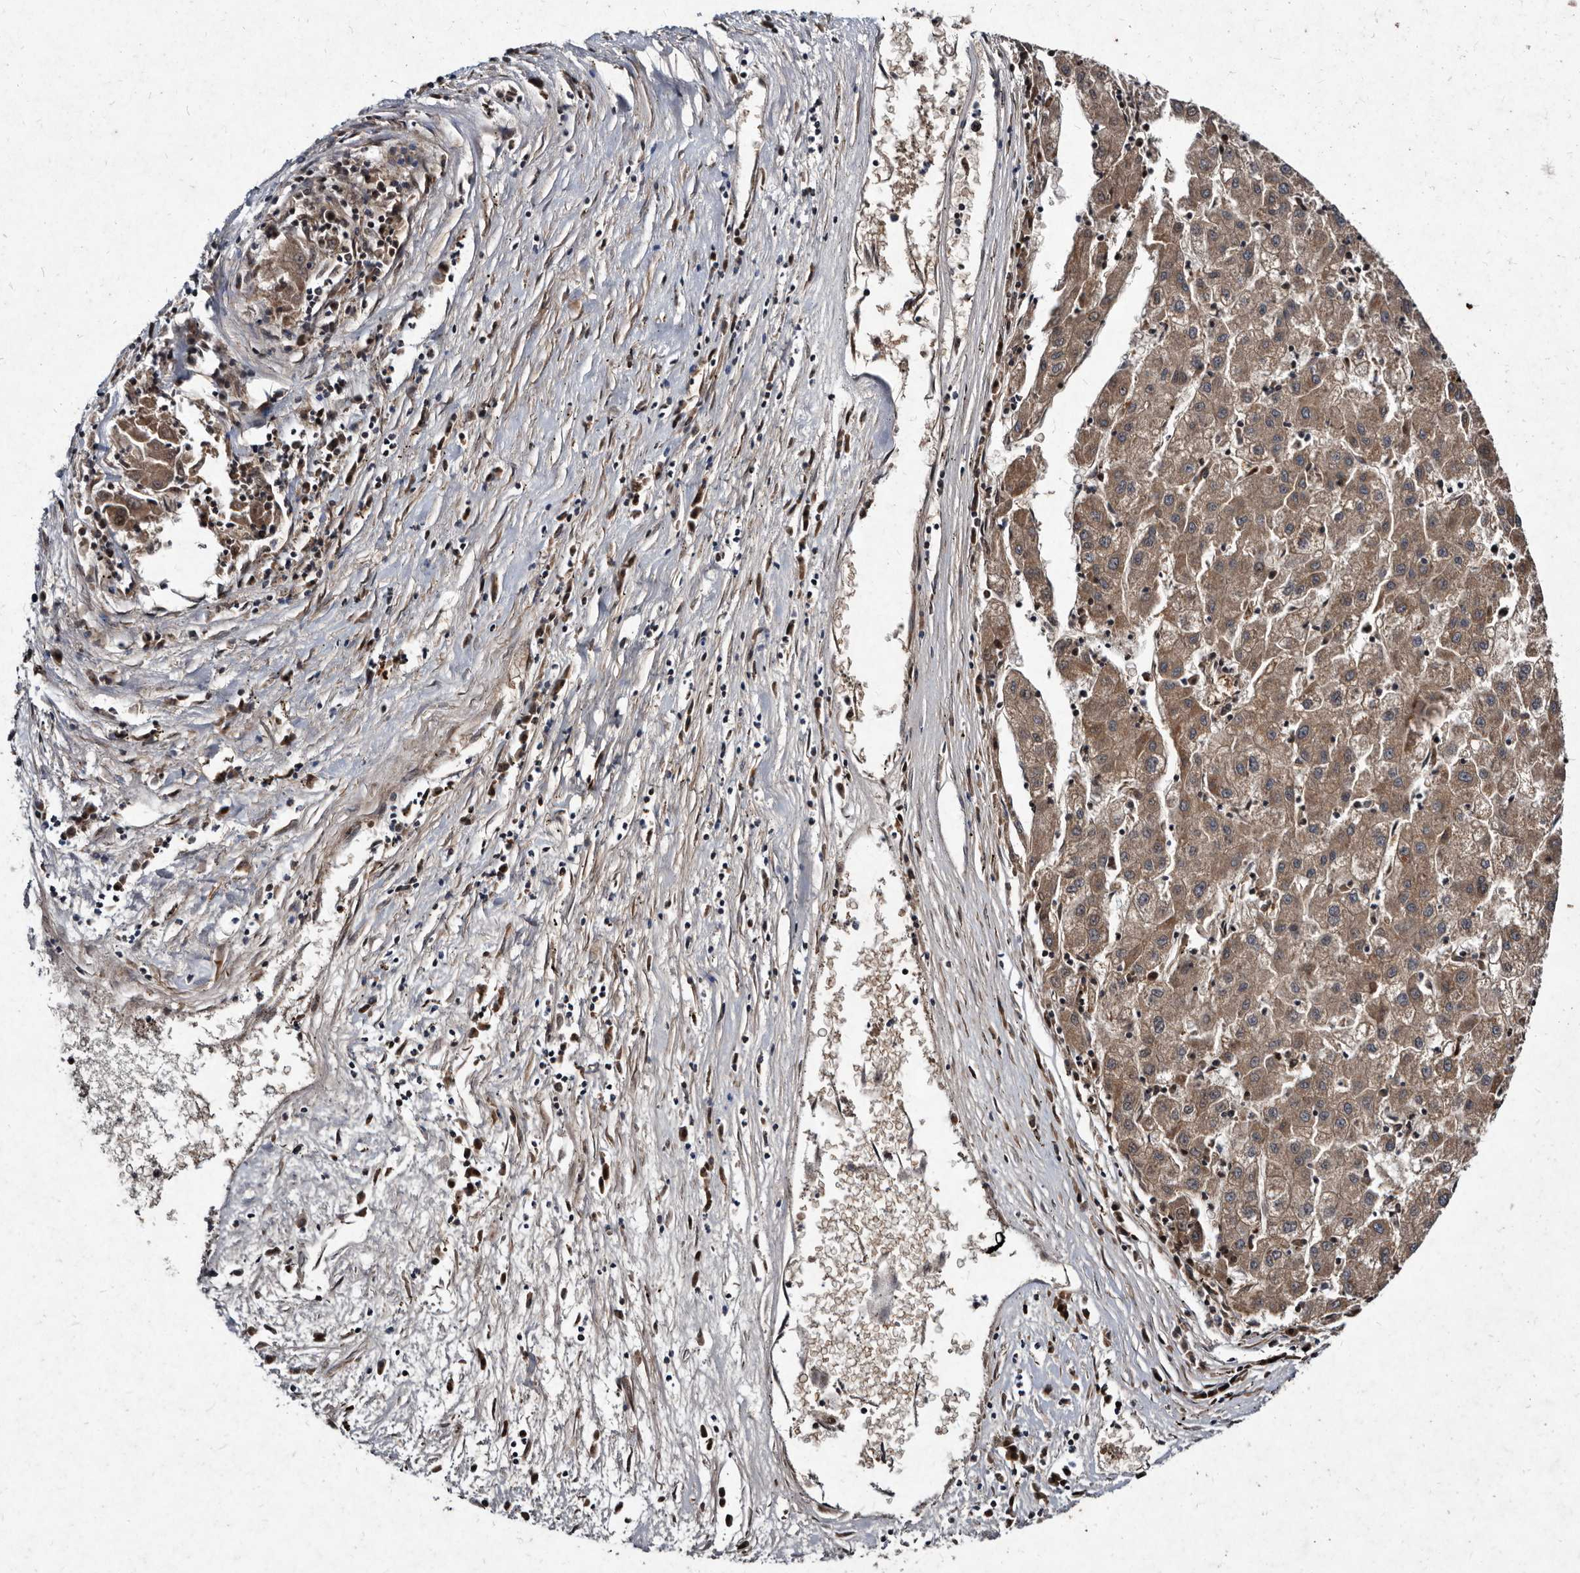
{"staining": {"intensity": "moderate", "quantity": ">75%", "location": "cytoplasmic/membranous"}, "tissue": "liver cancer", "cell_type": "Tumor cells", "image_type": "cancer", "snomed": [{"axis": "morphology", "description": "Carcinoma, Hepatocellular, NOS"}, {"axis": "topography", "description": "Liver"}], "caption": "Tumor cells show medium levels of moderate cytoplasmic/membranous staining in about >75% of cells in human liver cancer (hepatocellular carcinoma).", "gene": "YPEL3", "patient": {"sex": "male", "age": 72}}